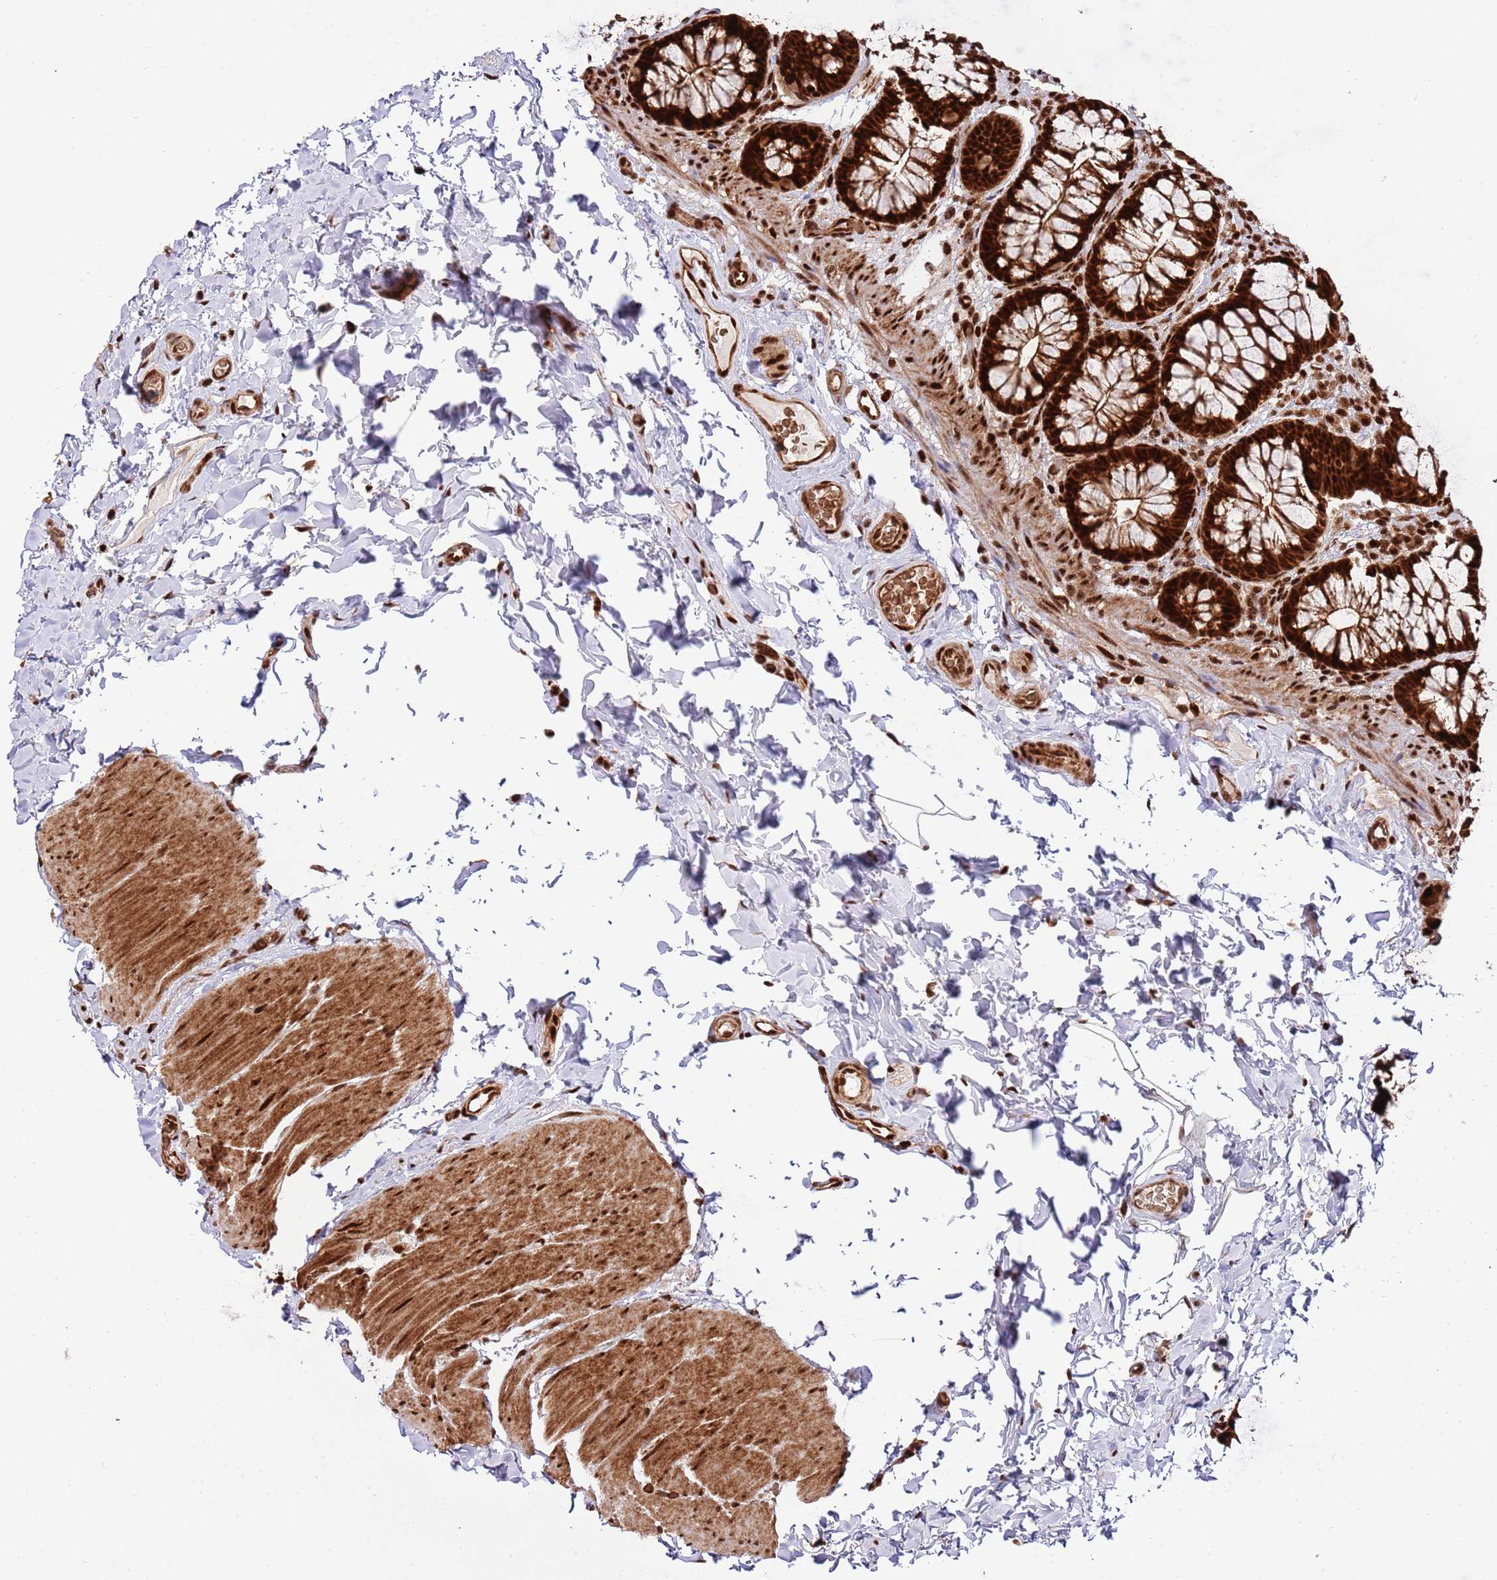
{"staining": {"intensity": "strong", "quantity": ">75%", "location": "cytoplasmic/membranous,nuclear"}, "tissue": "colon", "cell_type": "Endothelial cells", "image_type": "normal", "snomed": [{"axis": "morphology", "description": "Normal tissue, NOS"}, {"axis": "topography", "description": "Colon"}], "caption": "A high-resolution micrograph shows immunohistochemistry staining of benign colon, which exhibits strong cytoplasmic/membranous,nuclear expression in approximately >75% of endothelial cells.", "gene": "RIF1", "patient": {"sex": "male", "age": 46}}